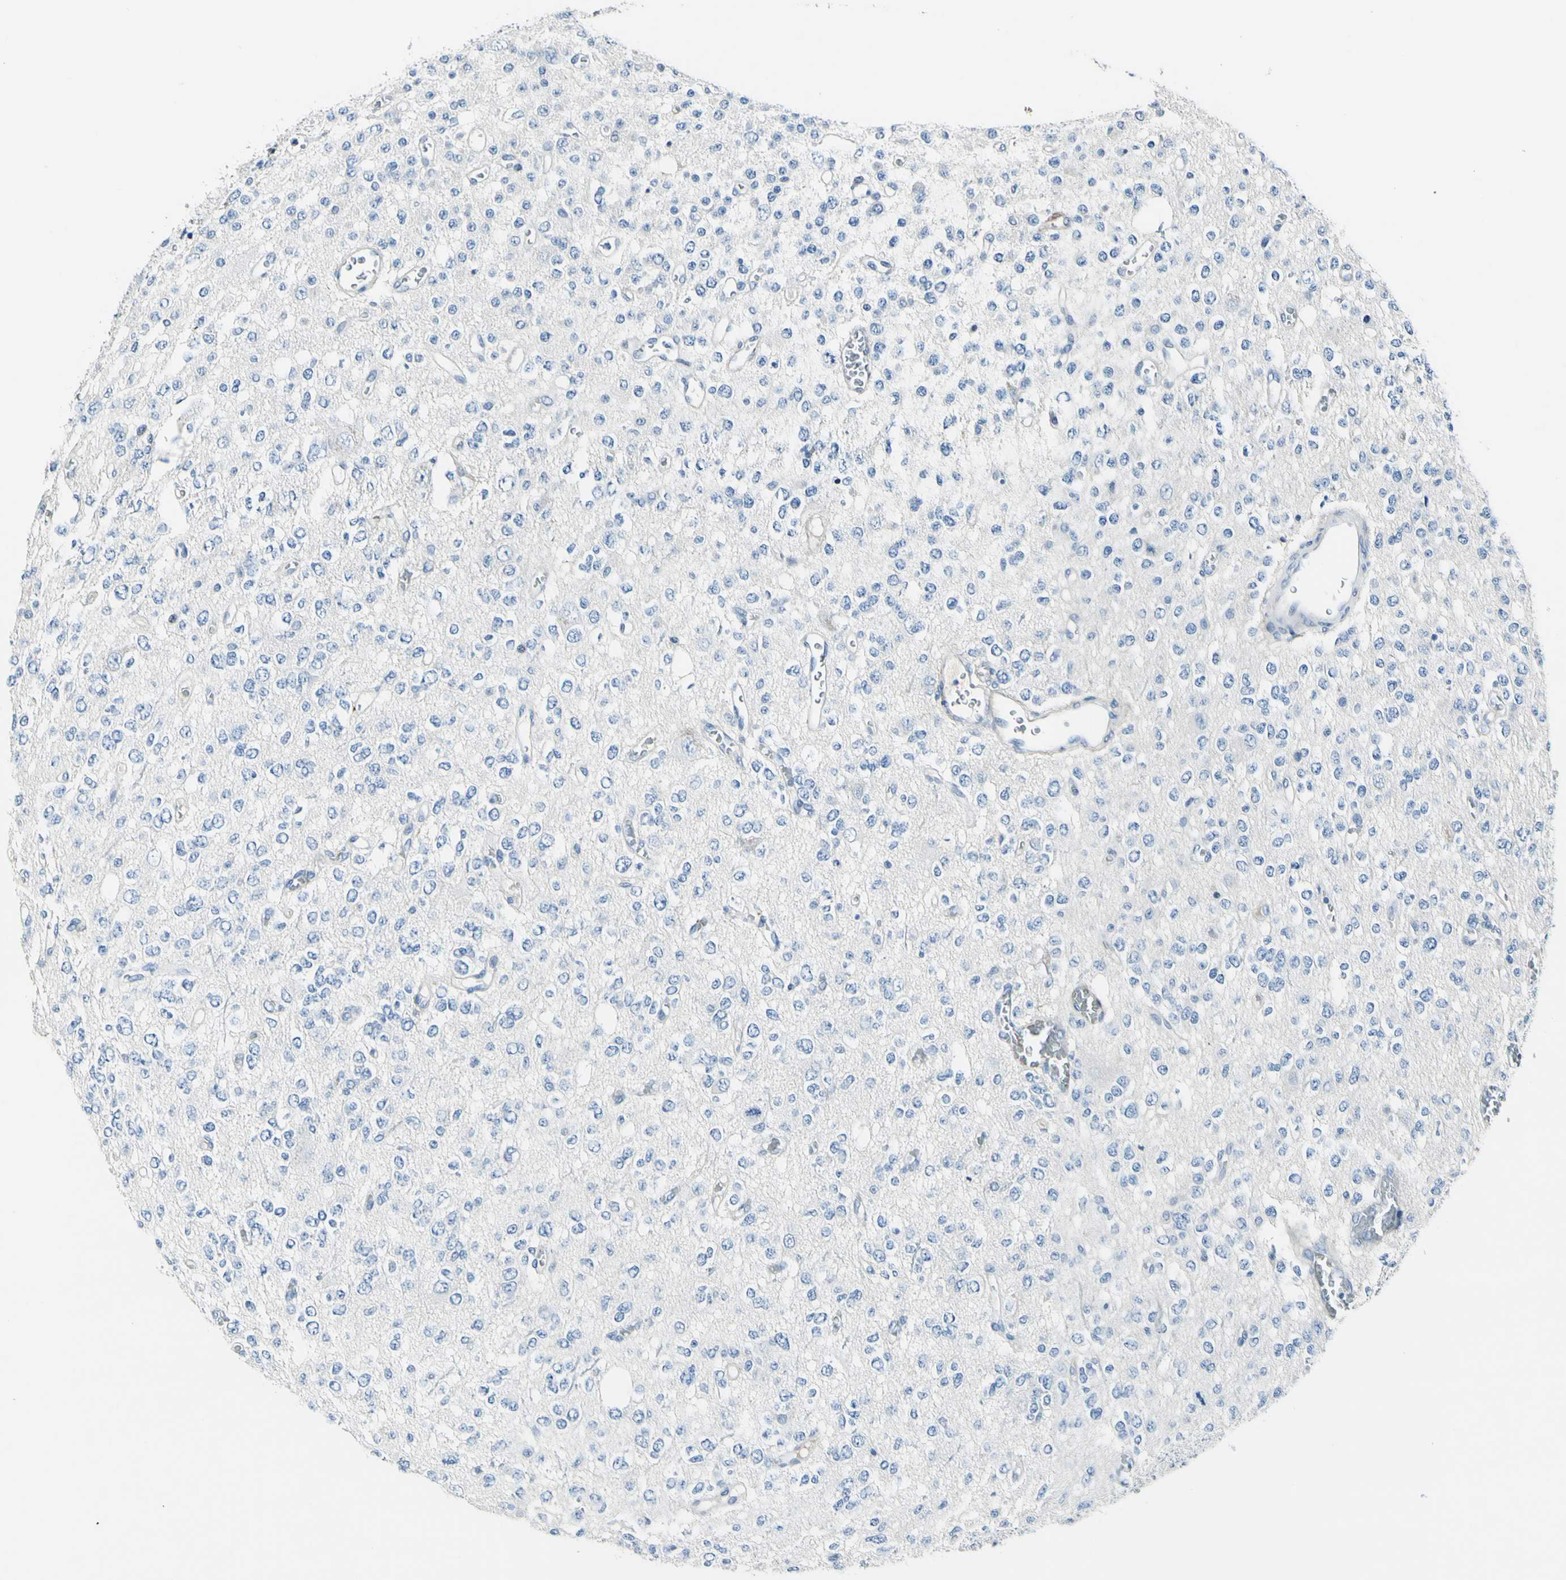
{"staining": {"intensity": "negative", "quantity": "none", "location": "none"}, "tissue": "glioma", "cell_type": "Tumor cells", "image_type": "cancer", "snomed": [{"axis": "morphology", "description": "Glioma, malignant, Low grade"}, {"axis": "topography", "description": "Brain"}], "caption": "IHC image of human malignant glioma (low-grade) stained for a protein (brown), which reveals no positivity in tumor cells.", "gene": "COL6A3", "patient": {"sex": "male", "age": 38}}